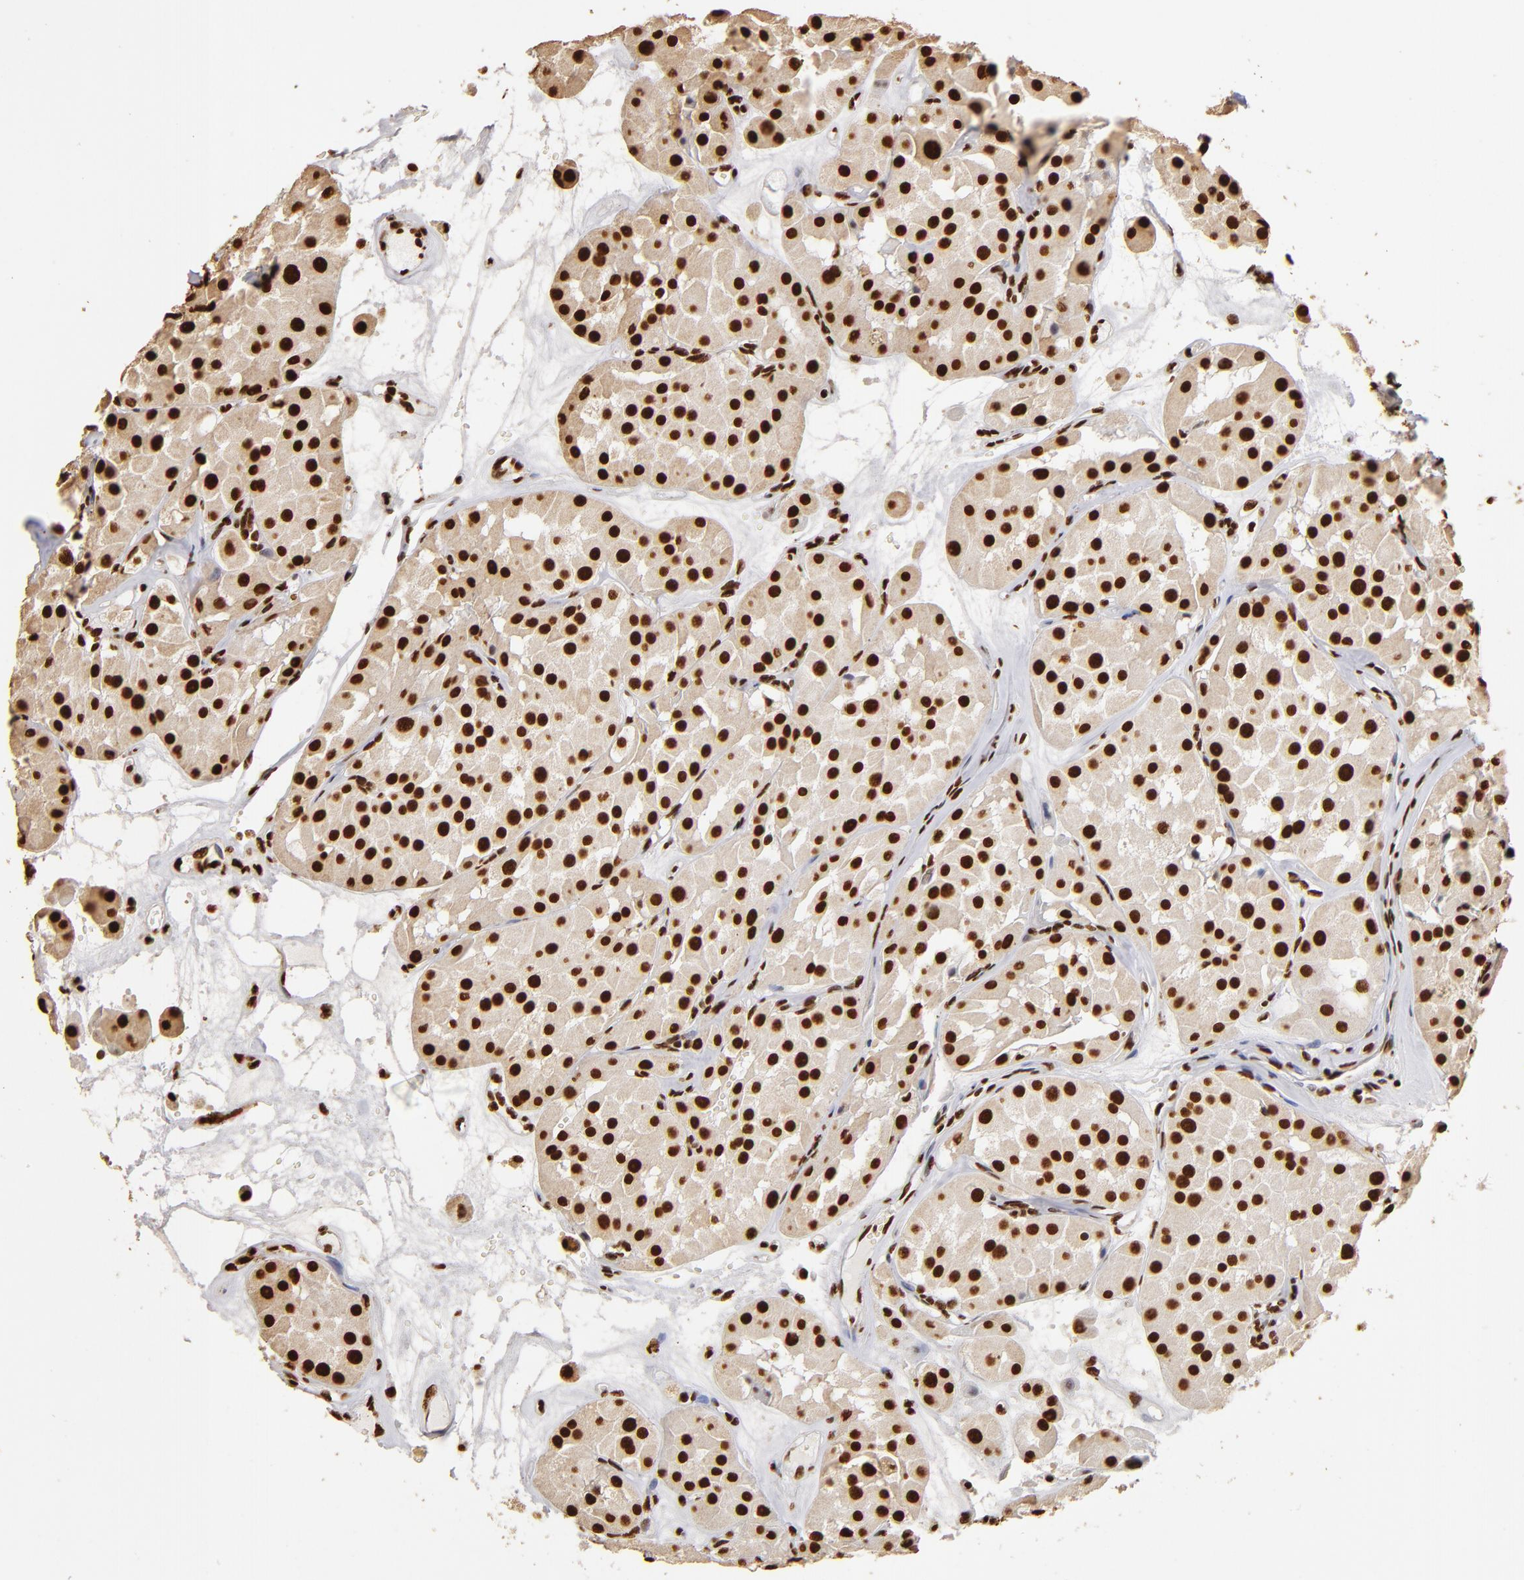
{"staining": {"intensity": "strong", "quantity": ">75%", "location": "nuclear"}, "tissue": "renal cancer", "cell_type": "Tumor cells", "image_type": "cancer", "snomed": [{"axis": "morphology", "description": "Adenocarcinoma, uncertain malignant potential"}, {"axis": "topography", "description": "Kidney"}], "caption": "Renal adenocarcinoma,  uncertain malignant potential stained with DAB IHC exhibits high levels of strong nuclear expression in about >75% of tumor cells.", "gene": "ILF3", "patient": {"sex": "male", "age": 63}}